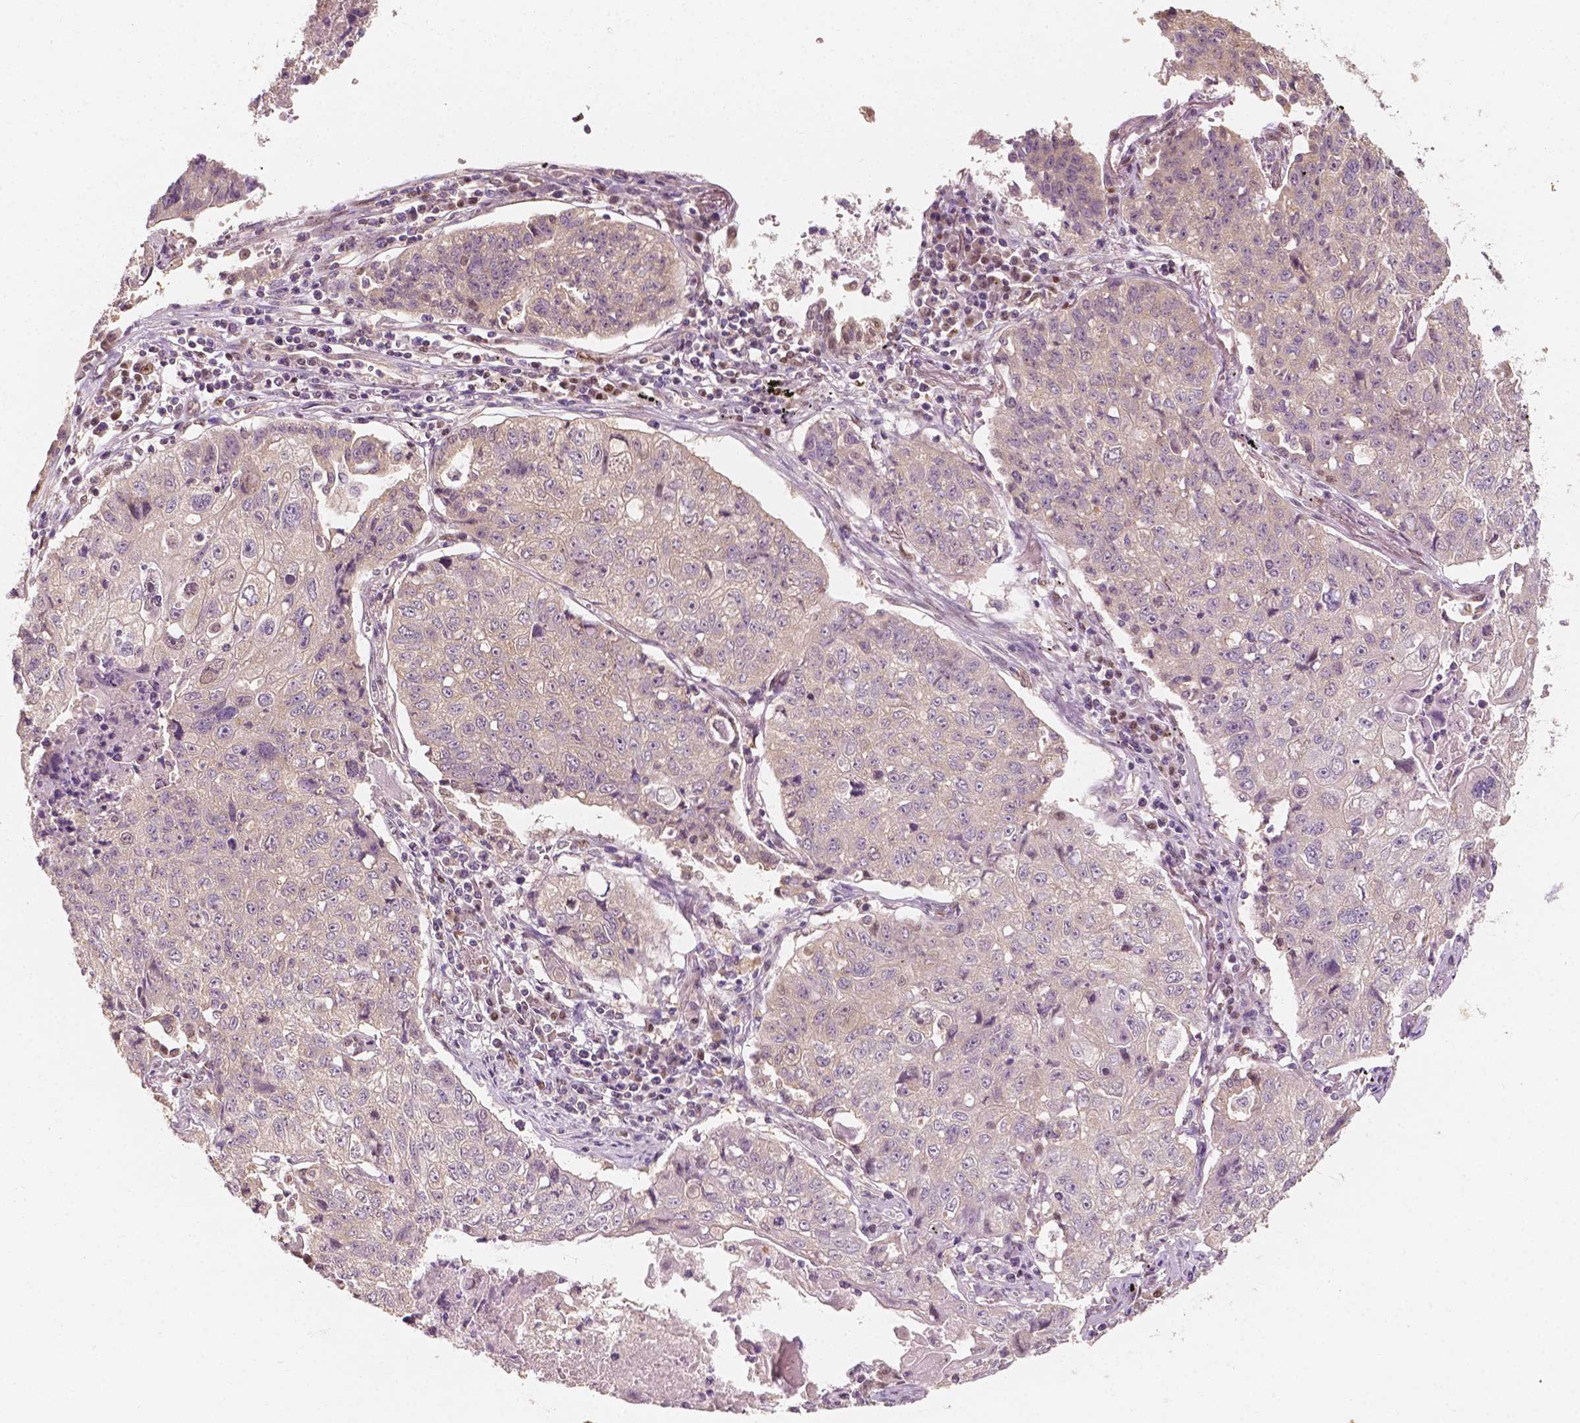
{"staining": {"intensity": "negative", "quantity": "none", "location": "none"}, "tissue": "lung cancer", "cell_type": "Tumor cells", "image_type": "cancer", "snomed": [{"axis": "morphology", "description": "Normal morphology"}, {"axis": "morphology", "description": "Aneuploidy"}, {"axis": "morphology", "description": "Squamous cell carcinoma, NOS"}, {"axis": "topography", "description": "Lymph node"}, {"axis": "topography", "description": "Lung"}], "caption": "Immunohistochemistry photomicrograph of neoplastic tissue: human lung cancer (aneuploidy) stained with DAB (3,3'-diaminobenzidine) reveals no significant protein expression in tumor cells.", "gene": "TBC1D17", "patient": {"sex": "female", "age": 76}}